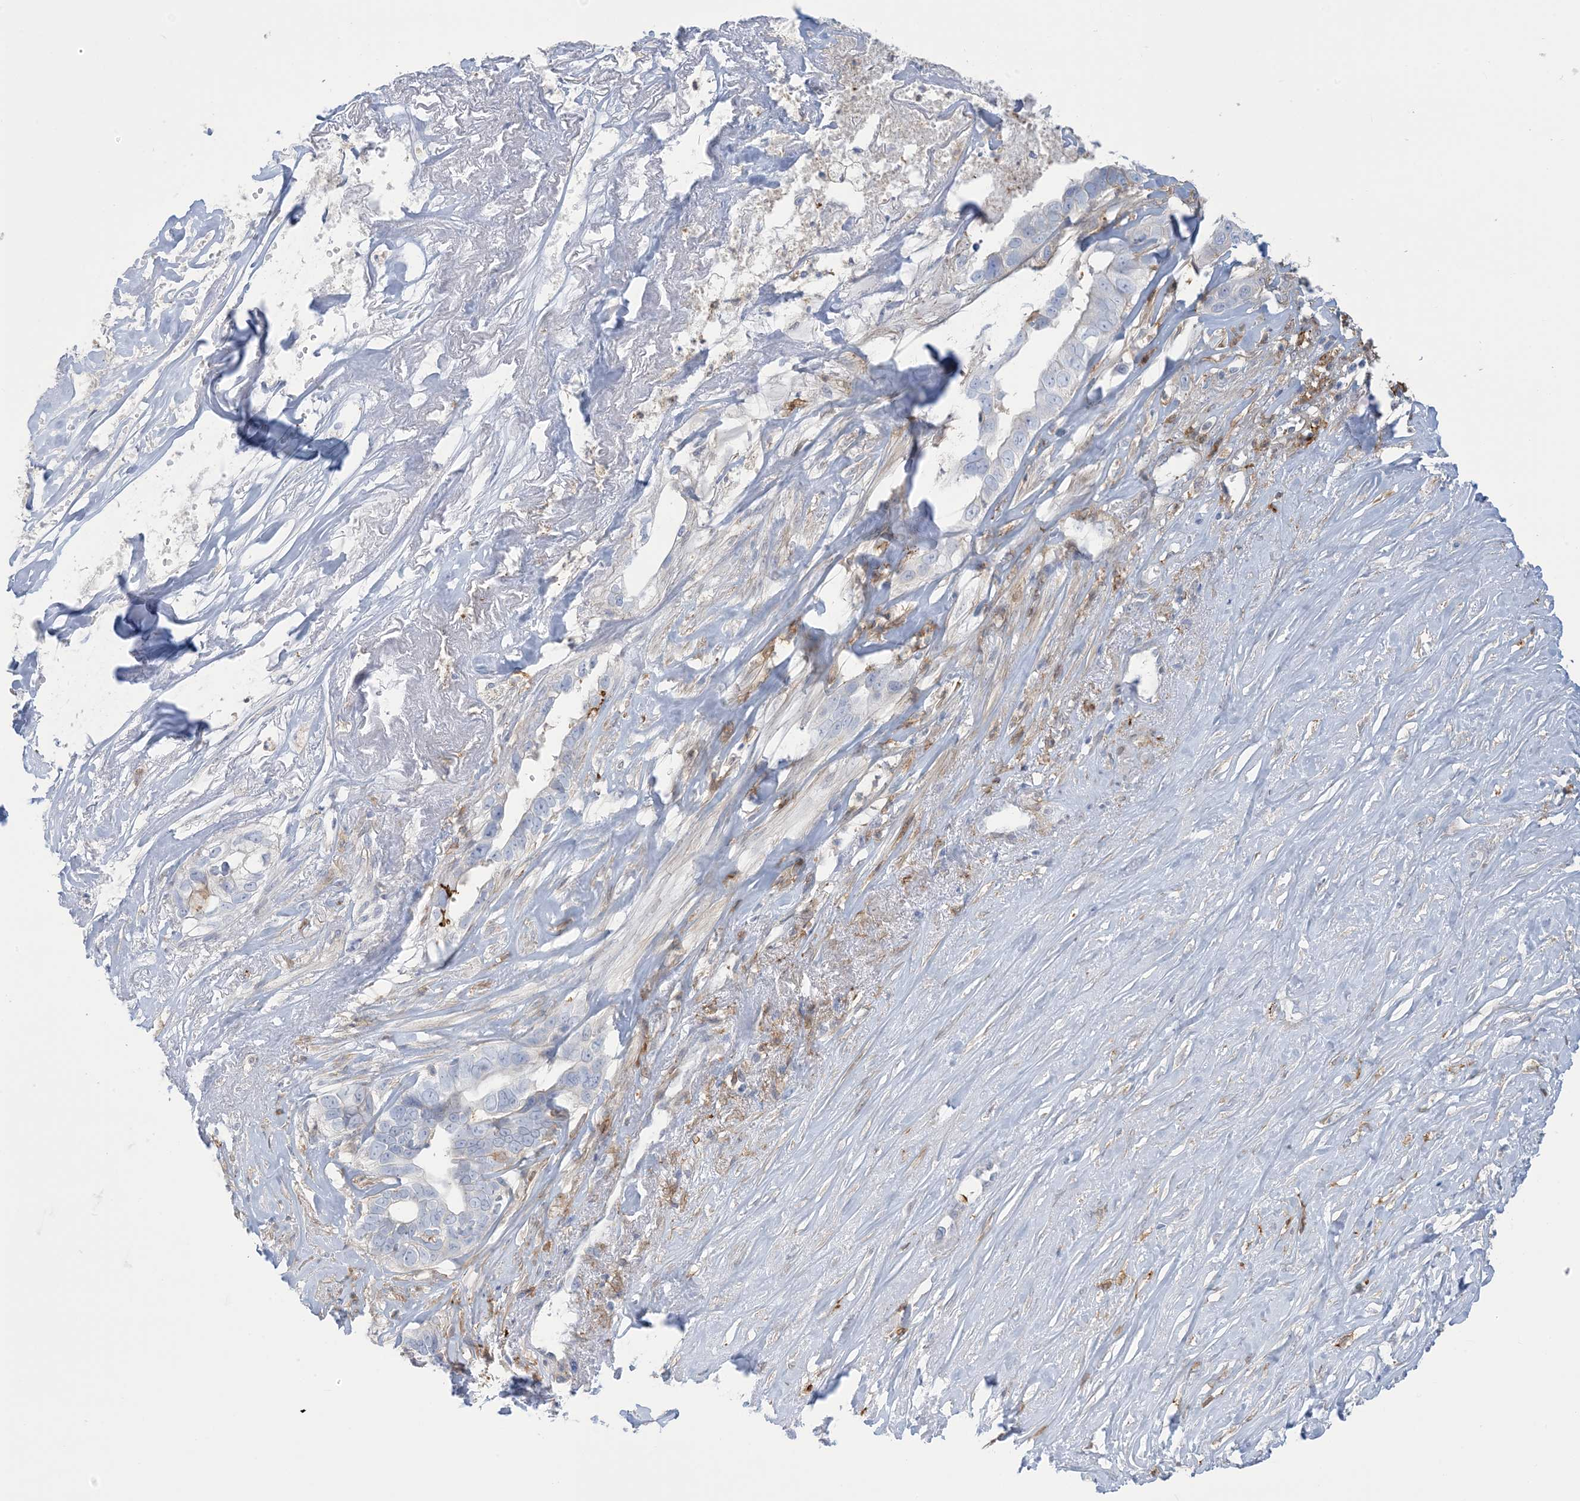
{"staining": {"intensity": "negative", "quantity": "none", "location": "none"}, "tissue": "liver cancer", "cell_type": "Tumor cells", "image_type": "cancer", "snomed": [{"axis": "morphology", "description": "Cholangiocarcinoma"}, {"axis": "topography", "description": "Liver"}], "caption": "Immunohistochemistry (IHC) photomicrograph of human liver cancer (cholangiocarcinoma) stained for a protein (brown), which exhibits no positivity in tumor cells. Brightfield microscopy of IHC stained with DAB (3,3'-diaminobenzidine) (brown) and hematoxylin (blue), captured at high magnification.", "gene": "ICMT", "patient": {"sex": "female", "age": 79}}